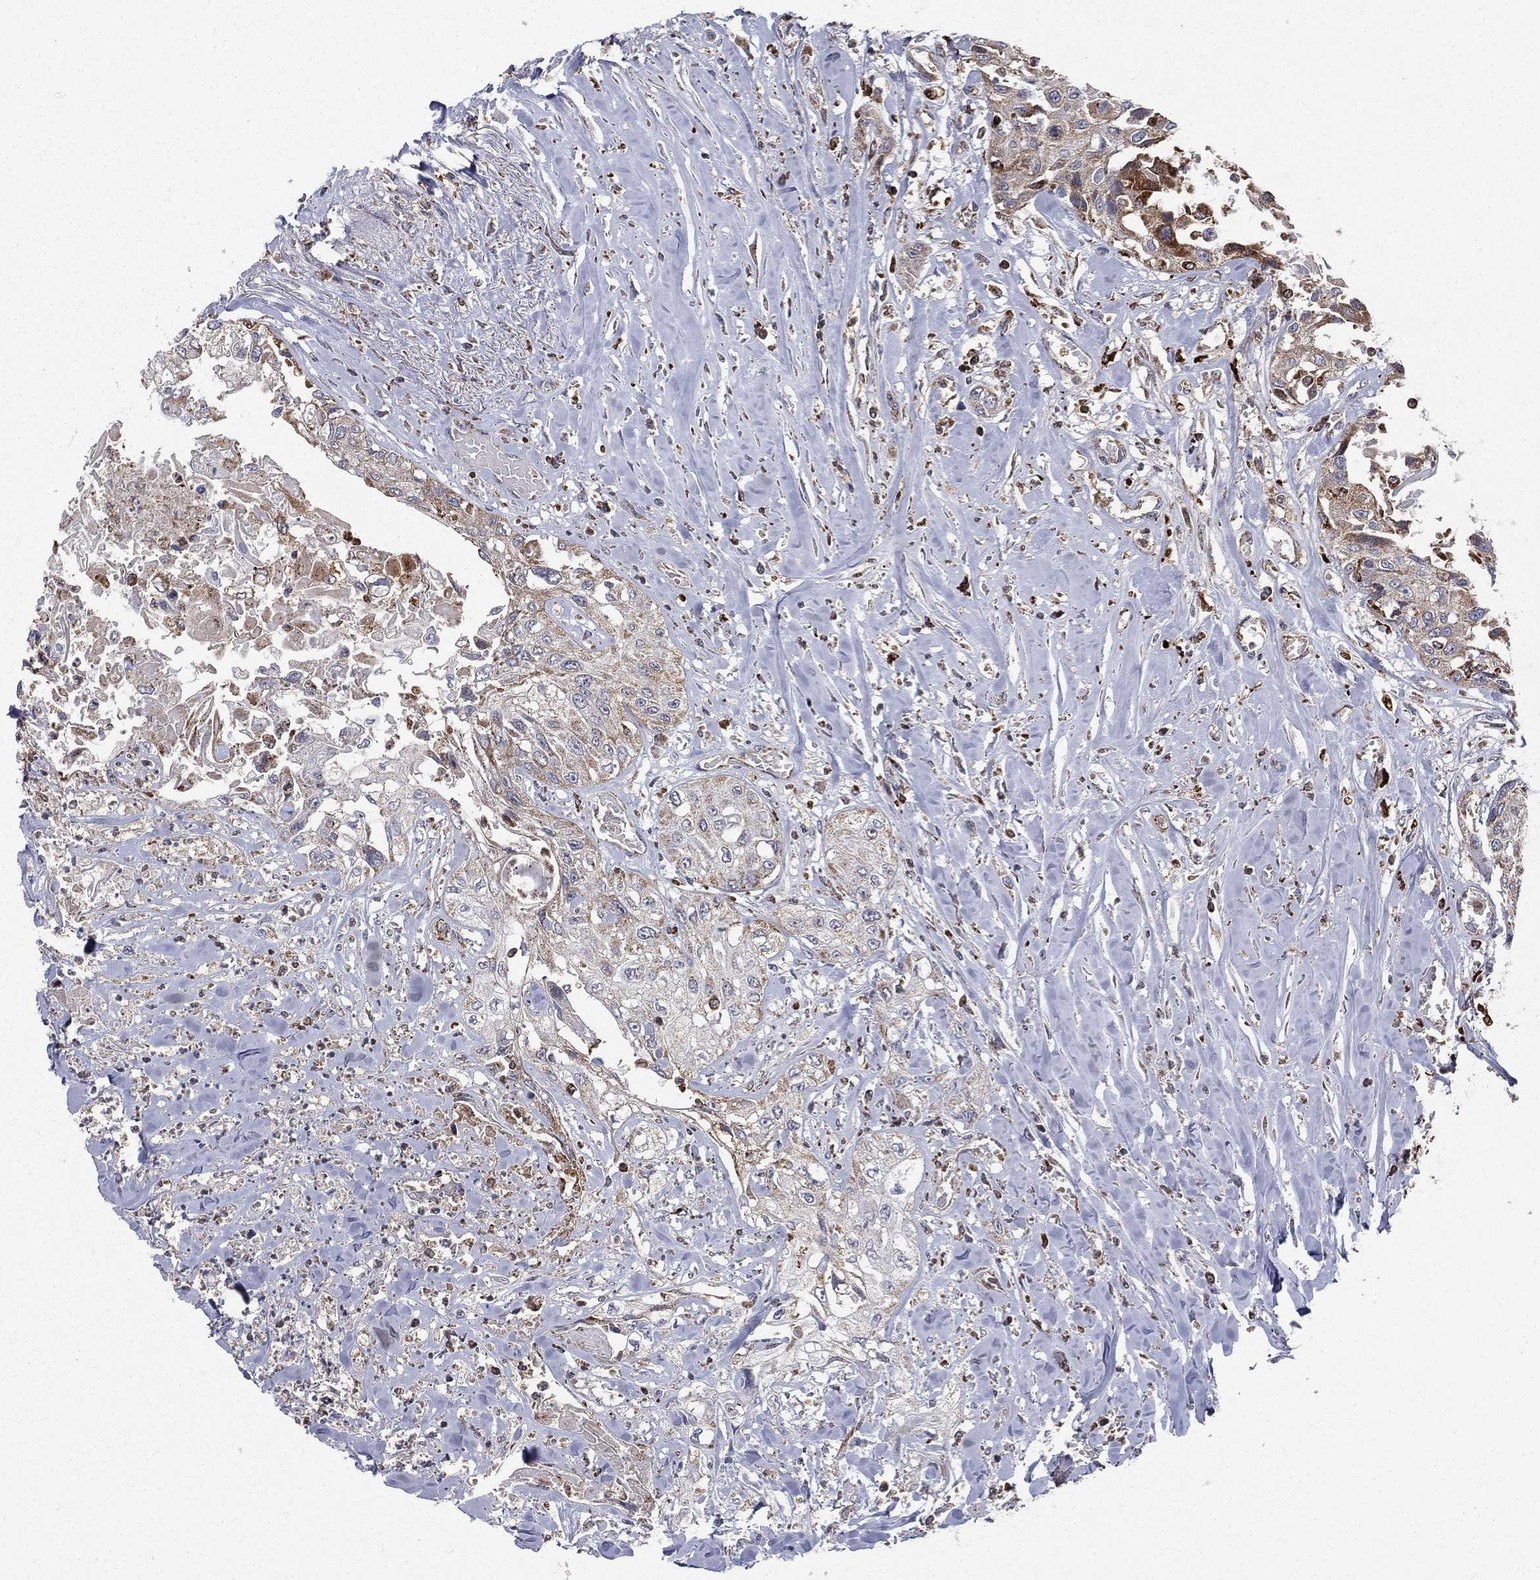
{"staining": {"intensity": "moderate", "quantity": "<25%", "location": "cytoplasmic/membranous"}, "tissue": "head and neck cancer", "cell_type": "Tumor cells", "image_type": "cancer", "snomed": [{"axis": "morphology", "description": "Normal tissue, NOS"}, {"axis": "morphology", "description": "Squamous cell carcinoma, NOS"}, {"axis": "topography", "description": "Oral tissue"}, {"axis": "topography", "description": "Peripheral nerve tissue"}, {"axis": "topography", "description": "Head-Neck"}], "caption": "A brown stain labels moderate cytoplasmic/membranous staining of a protein in human head and neck cancer (squamous cell carcinoma) tumor cells.", "gene": "RIN3", "patient": {"sex": "female", "age": 59}}